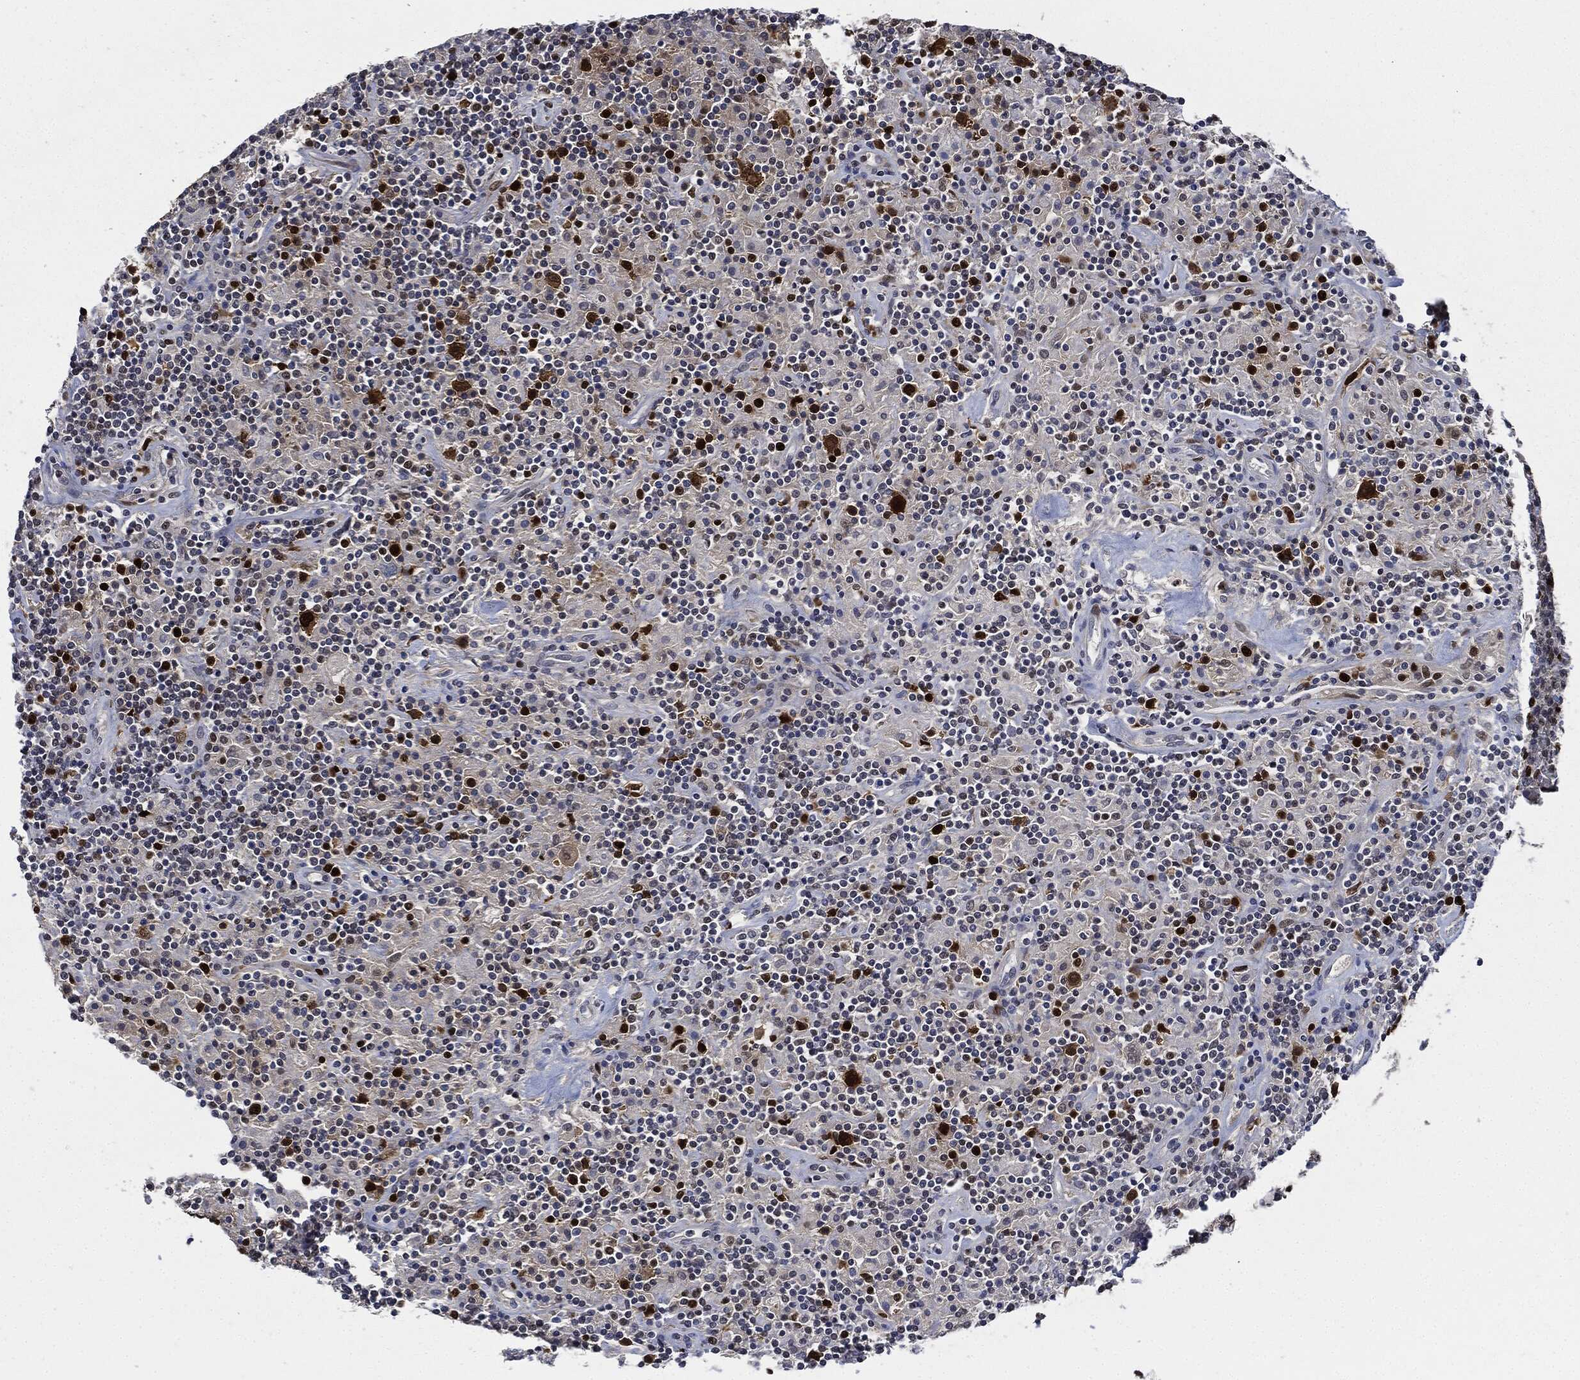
{"staining": {"intensity": "strong", "quantity": ">75%", "location": "nuclear"}, "tissue": "lymphoma", "cell_type": "Tumor cells", "image_type": "cancer", "snomed": [{"axis": "morphology", "description": "Hodgkin's disease, NOS"}, {"axis": "topography", "description": "Lymph node"}], "caption": "Immunohistochemistry (DAB (3,3'-diaminobenzidine)) staining of lymphoma reveals strong nuclear protein expression in approximately >75% of tumor cells. Immunohistochemistry (ihc) stains the protein of interest in brown and the nuclei are stained blue.", "gene": "PCNA", "patient": {"sex": "male", "age": 70}}